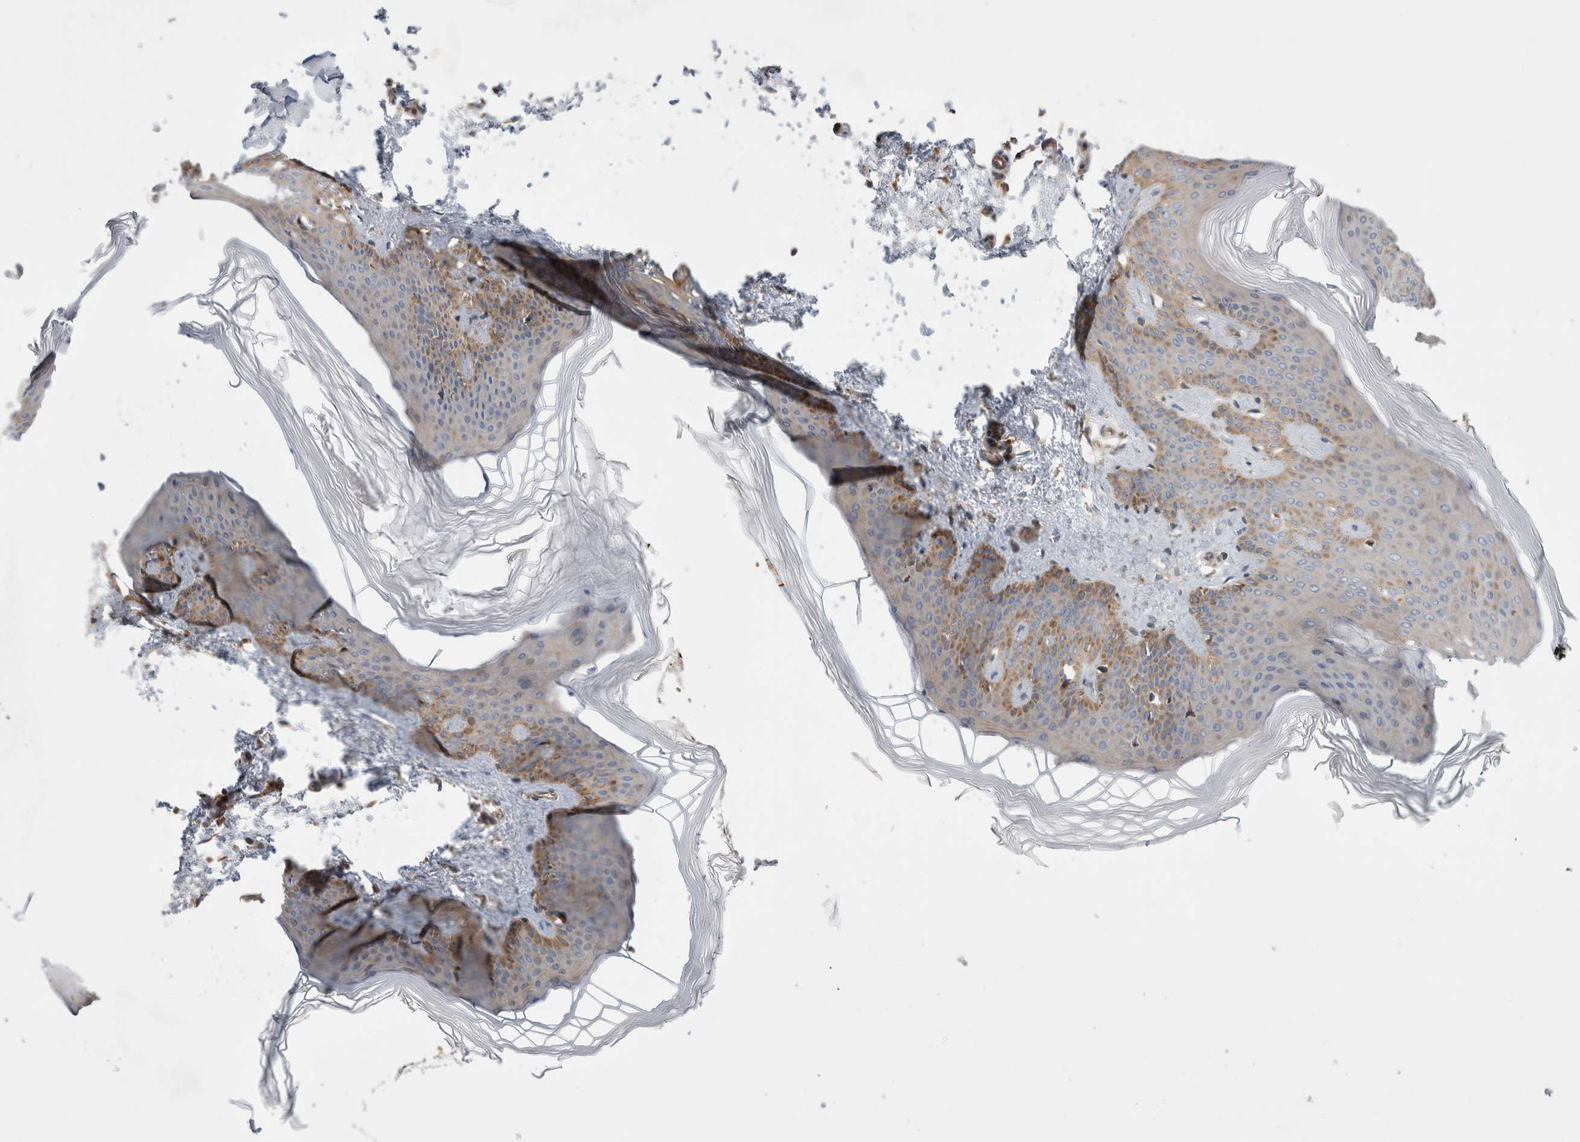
{"staining": {"intensity": "negative", "quantity": "none", "location": "none"}, "tissue": "skin", "cell_type": "Fibroblasts", "image_type": "normal", "snomed": [{"axis": "morphology", "description": "Normal tissue, NOS"}, {"axis": "topography", "description": "Skin"}], "caption": "Protein analysis of benign skin demonstrates no significant expression in fibroblasts. (DAB (3,3'-diaminobenzidine) immunohistochemistry (IHC), high magnification).", "gene": "PDCD10", "patient": {"sex": "female", "age": 27}}